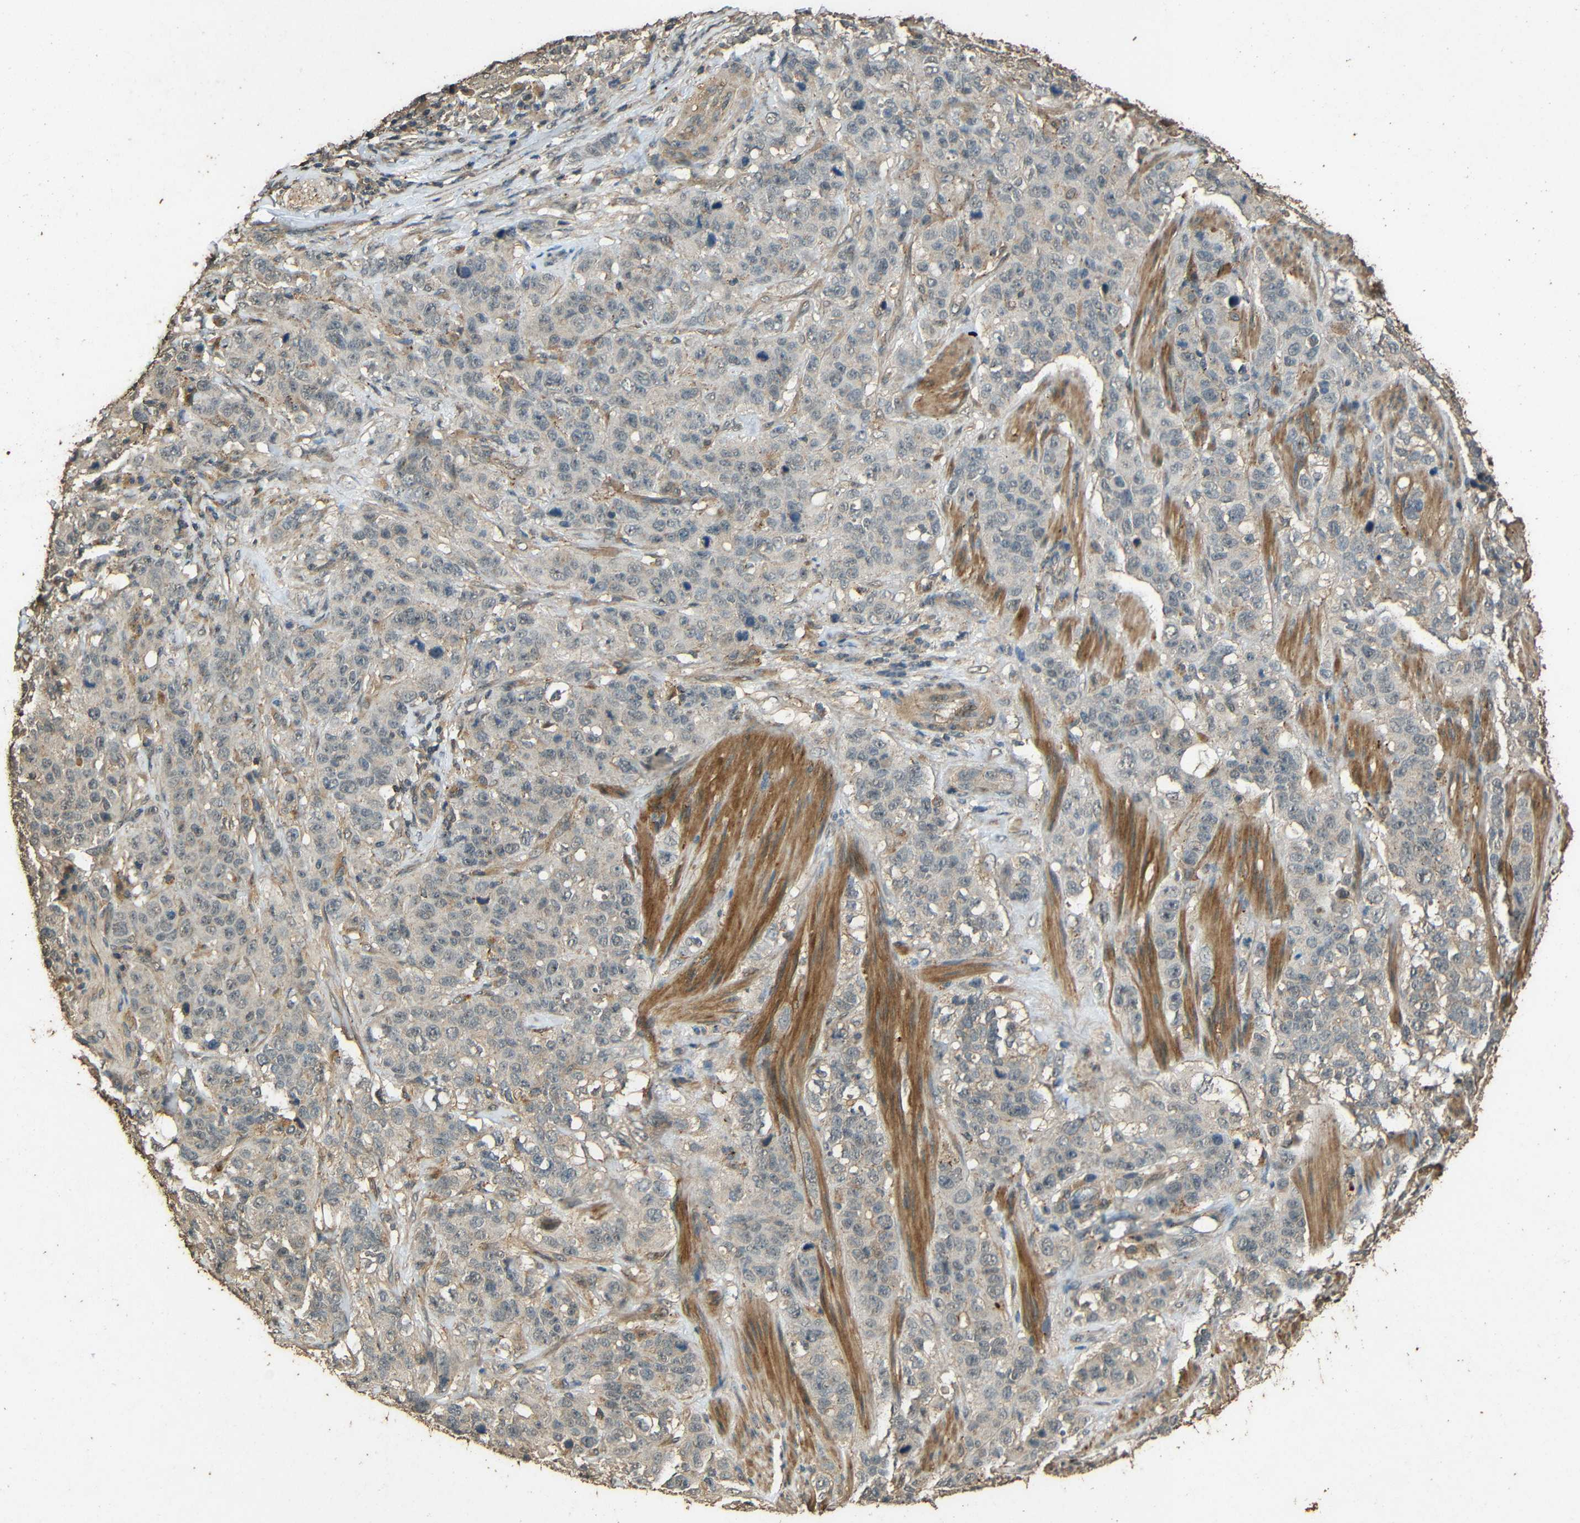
{"staining": {"intensity": "negative", "quantity": "none", "location": "none"}, "tissue": "stomach cancer", "cell_type": "Tumor cells", "image_type": "cancer", "snomed": [{"axis": "morphology", "description": "Adenocarcinoma, NOS"}, {"axis": "topography", "description": "Stomach"}], "caption": "Immunohistochemistry (IHC) image of human stomach adenocarcinoma stained for a protein (brown), which reveals no expression in tumor cells.", "gene": "PDE5A", "patient": {"sex": "male", "age": 48}}